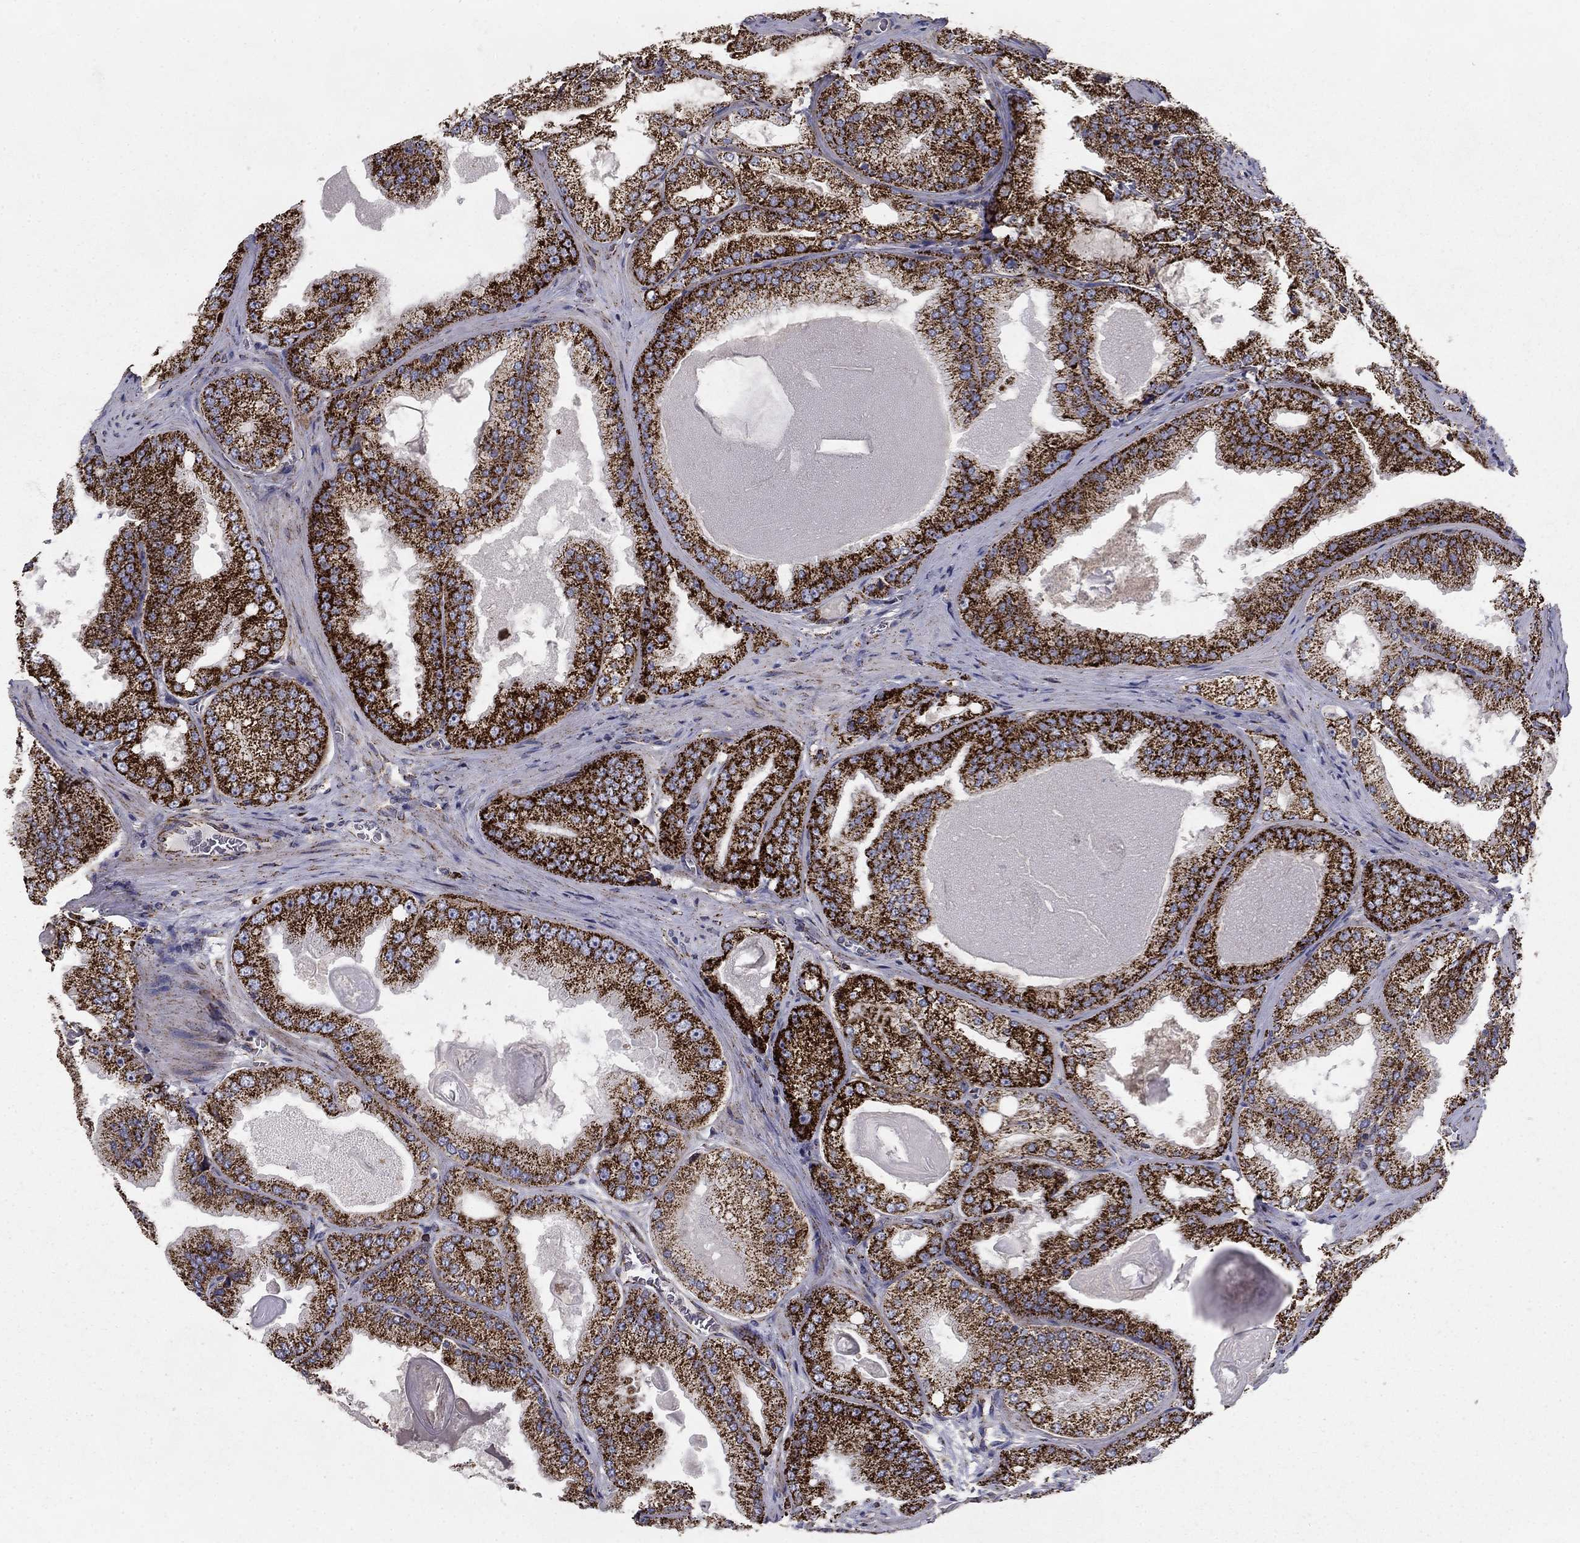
{"staining": {"intensity": "strong", "quantity": ">75%", "location": "cytoplasmic/membranous"}, "tissue": "prostate cancer", "cell_type": "Tumor cells", "image_type": "cancer", "snomed": [{"axis": "morphology", "description": "Adenocarcinoma, Low grade"}, {"axis": "topography", "description": "Prostate"}], "caption": "Protein expression analysis of prostate low-grade adenocarcinoma reveals strong cytoplasmic/membranous expression in about >75% of tumor cells.", "gene": "GCSH", "patient": {"sex": "male", "age": 72}}